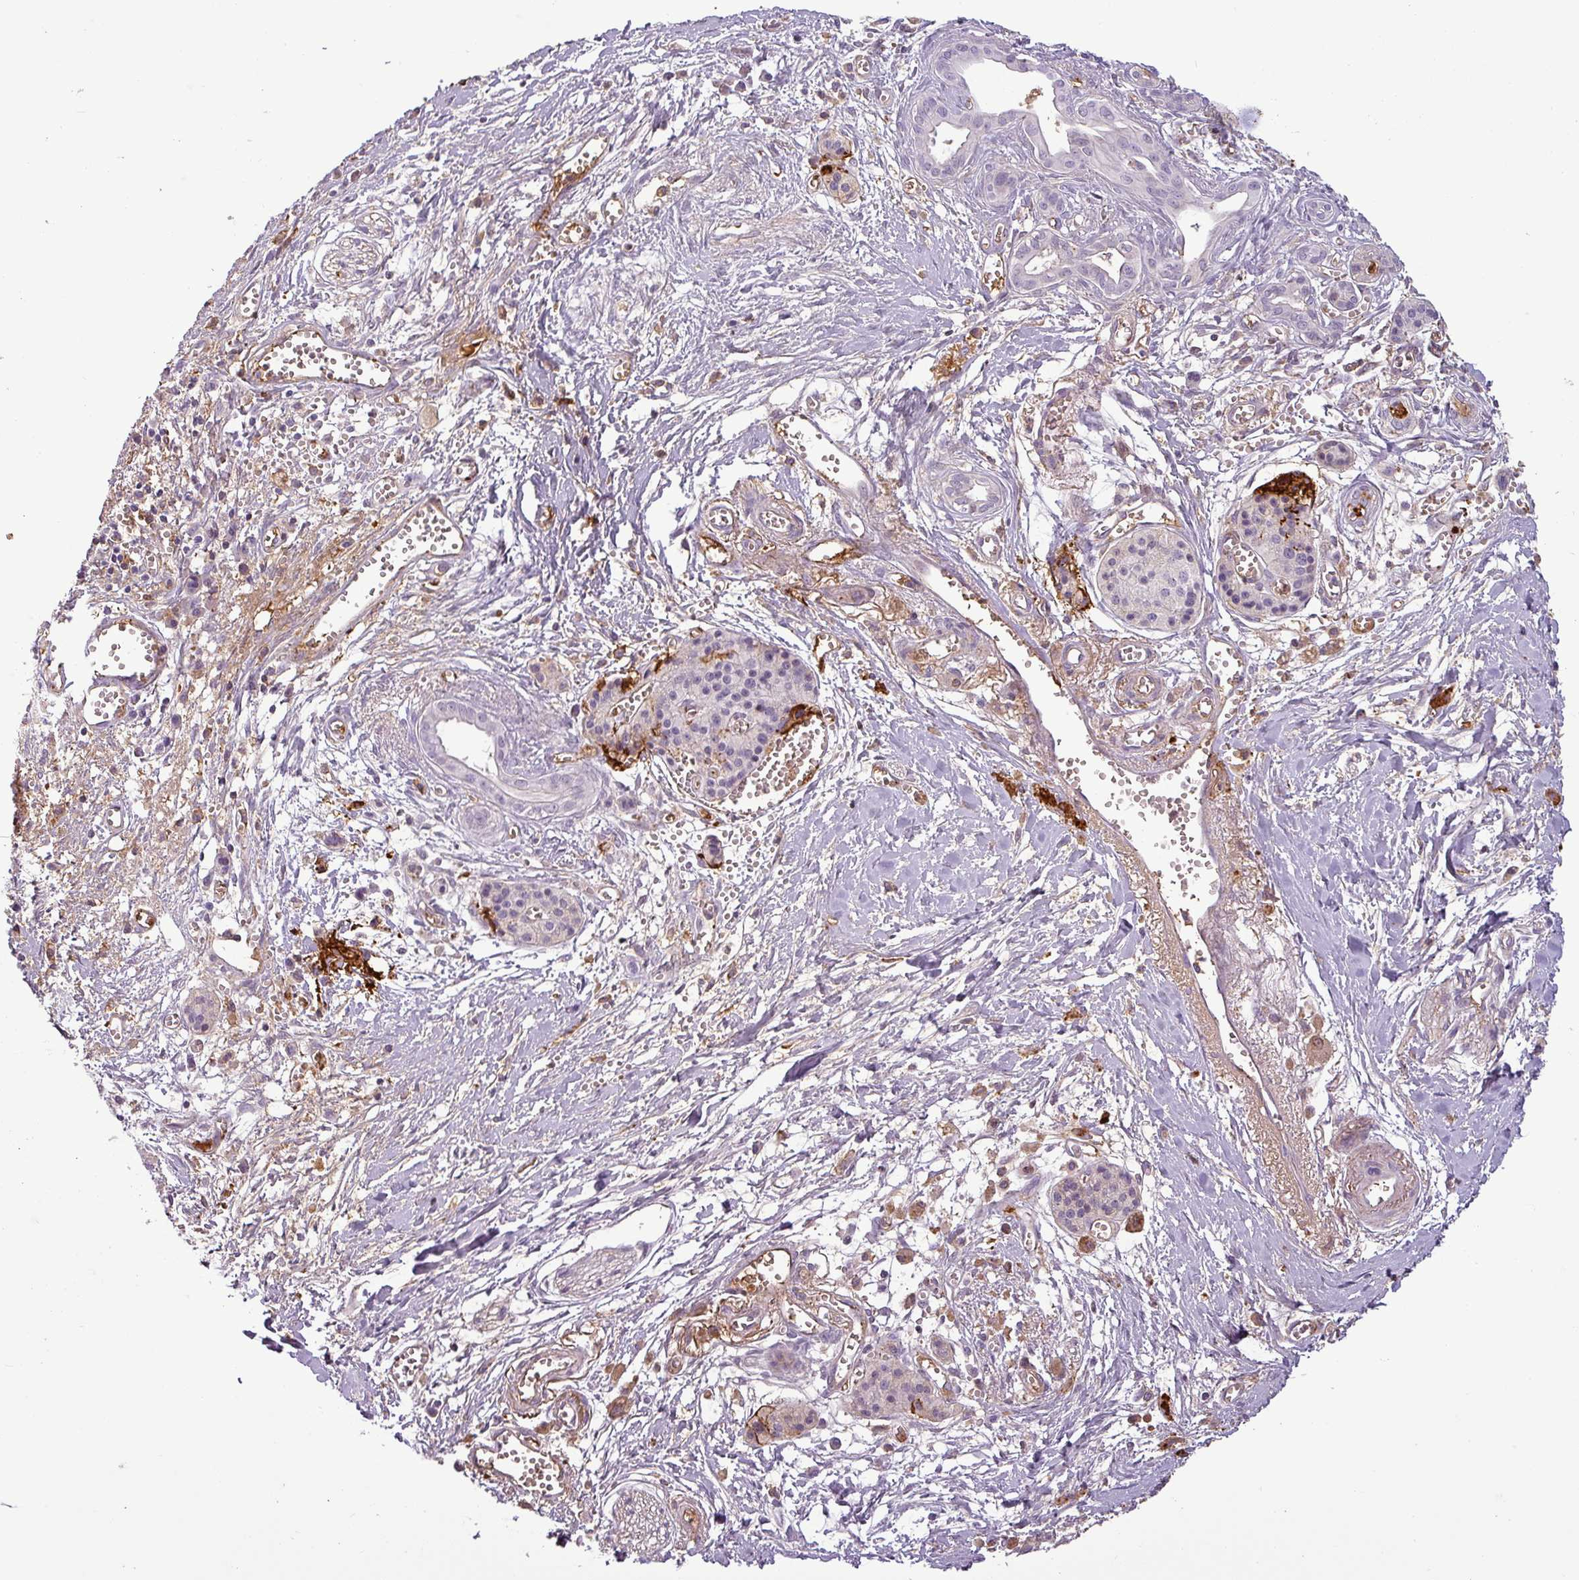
{"staining": {"intensity": "negative", "quantity": "none", "location": "none"}, "tissue": "pancreatic cancer", "cell_type": "Tumor cells", "image_type": "cancer", "snomed": [{"axis": "morphology", "description": "Adenocarcinoma, NOS"}, {"axis": "topography", "description": "Pancreas"}], "caption": "Tumor cells are negative for brown protein staining in adenocarcinoma (pancreatic).", "gene": "APOC1", "patient": {"sex": "male", "age": 71}}